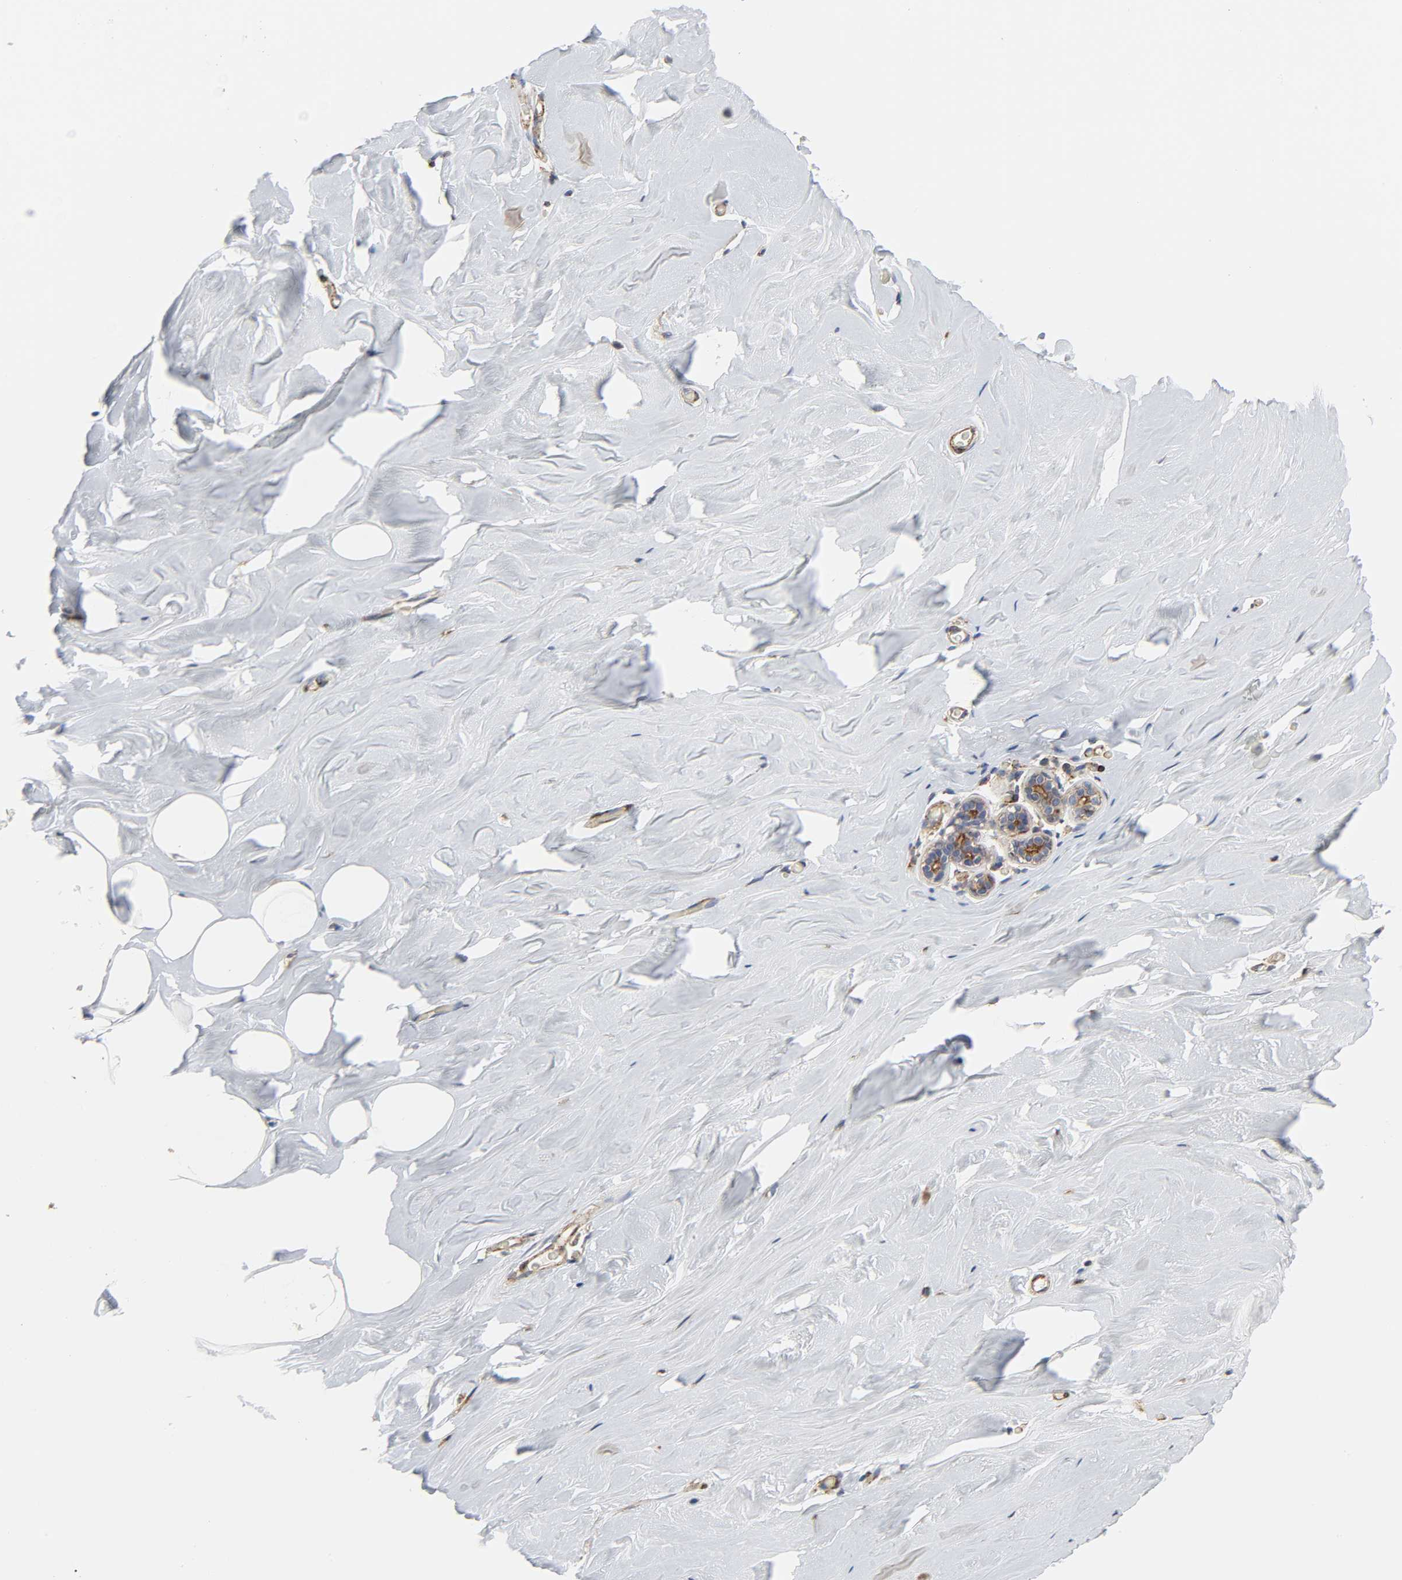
{"staining": {"intensity": "negative", "quantity": "none", "location": "none"}, "tissue": "breast", "cell_type": "Adipocytes", "image_type": "normal", "snomed": [{"axis": "morphology", "description": "Normal tissue, NOS"}, {"axis": "topography", "description": "Breast"}], "caption": "Human breast stained for a protein using IHC exhibits no positivity in adipocytes.", "gene": "ARHGAP1", "patient": {"sex": "female", "age": 75}}